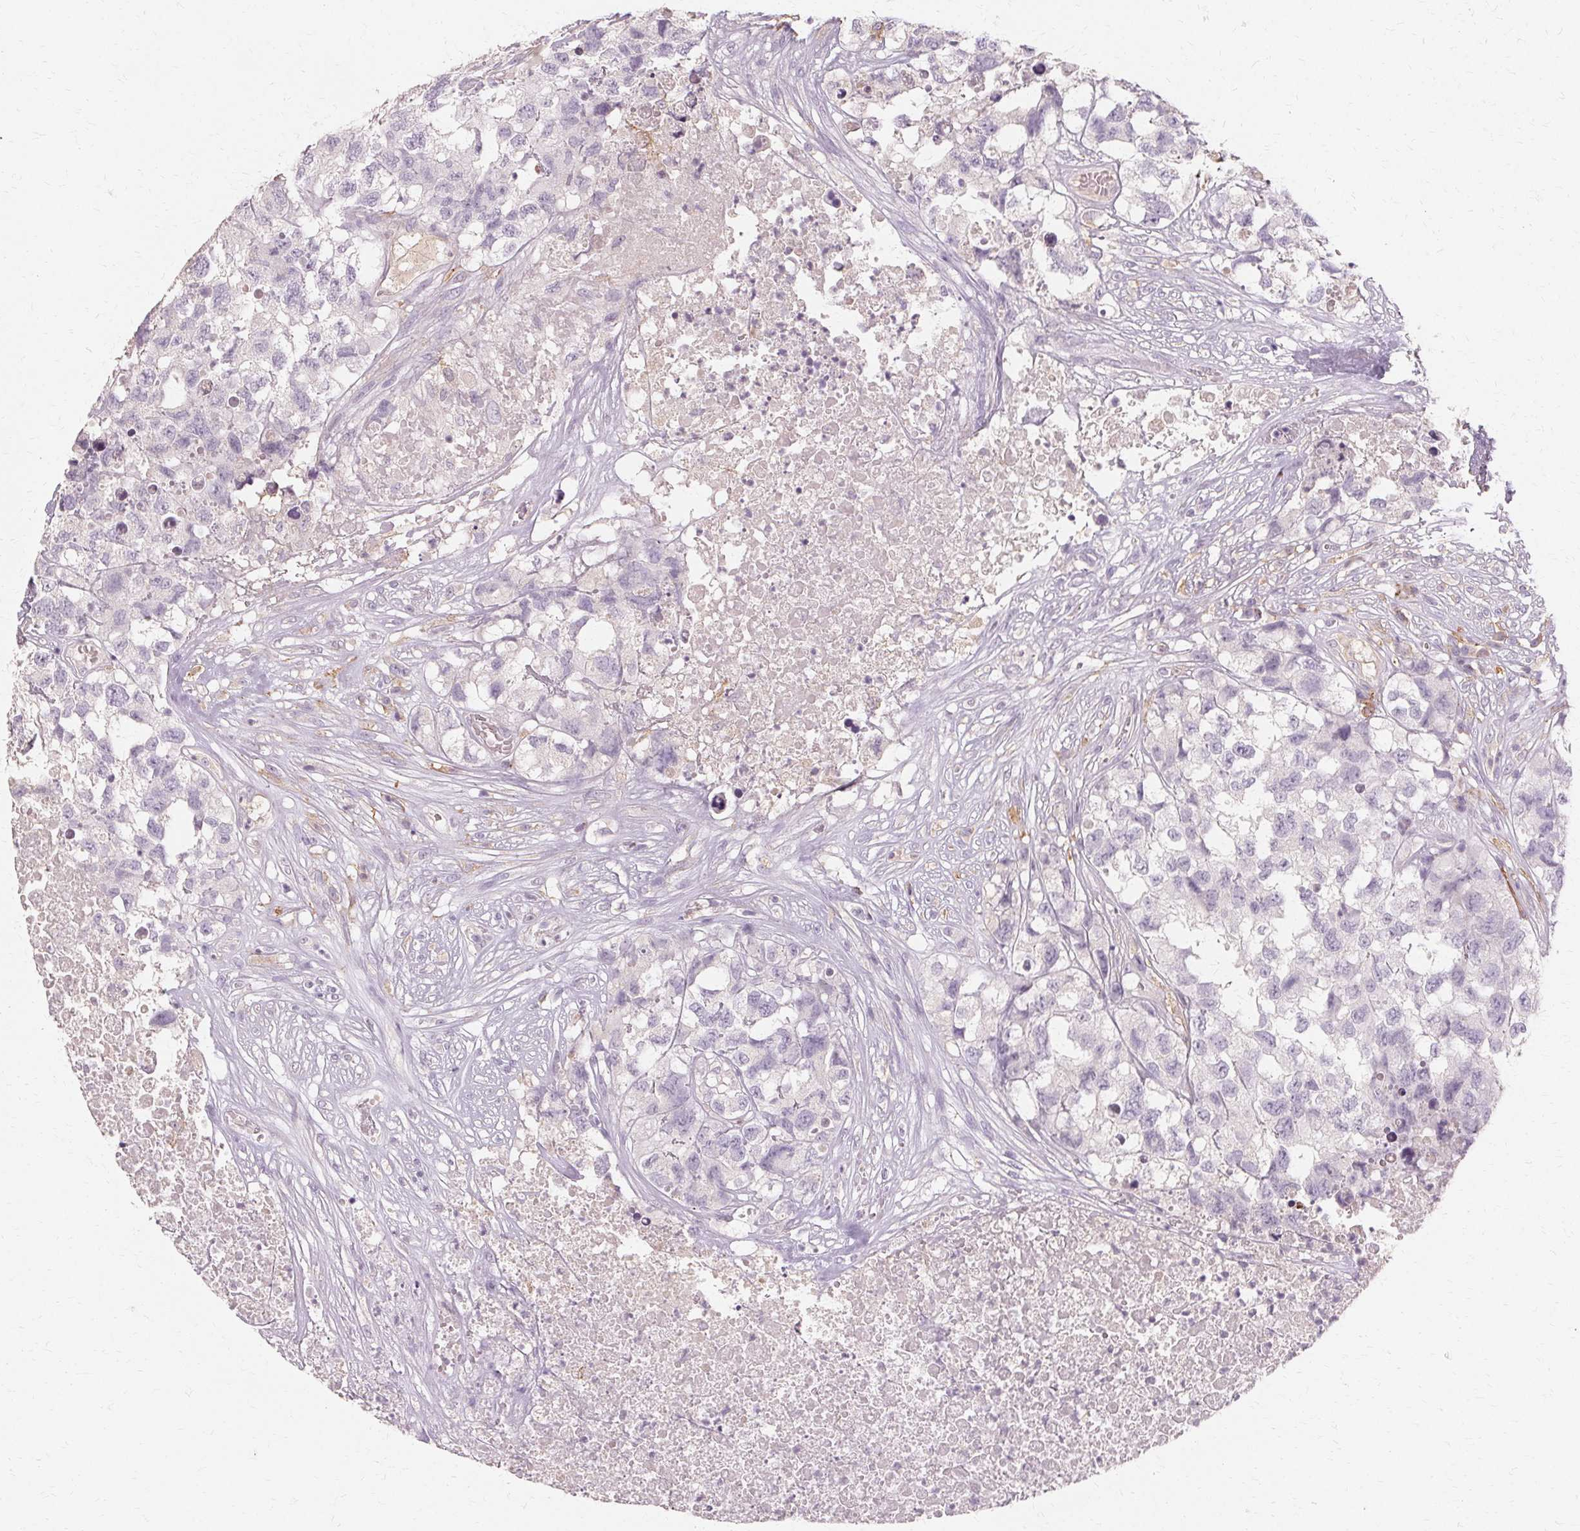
{"staining": {"intensity": "negative", "quantity": "none", "location": "none"}, "tissue": "testis cancer", "cell_type": "Tumor cells", "image_type": "cancer", "snomed": [{"axis": "morphology", "description": "Carcinoma, Embryonal, NOS"}, {"axis": "topography", "description": "Testis"}], "caption": "Embryonal carcinoma (testis) was stained to show a protein in brown. There is no significant staining in tumor cells.", "gene": "IFNGR1", "patient": {"sex": "male", "age": 83}}